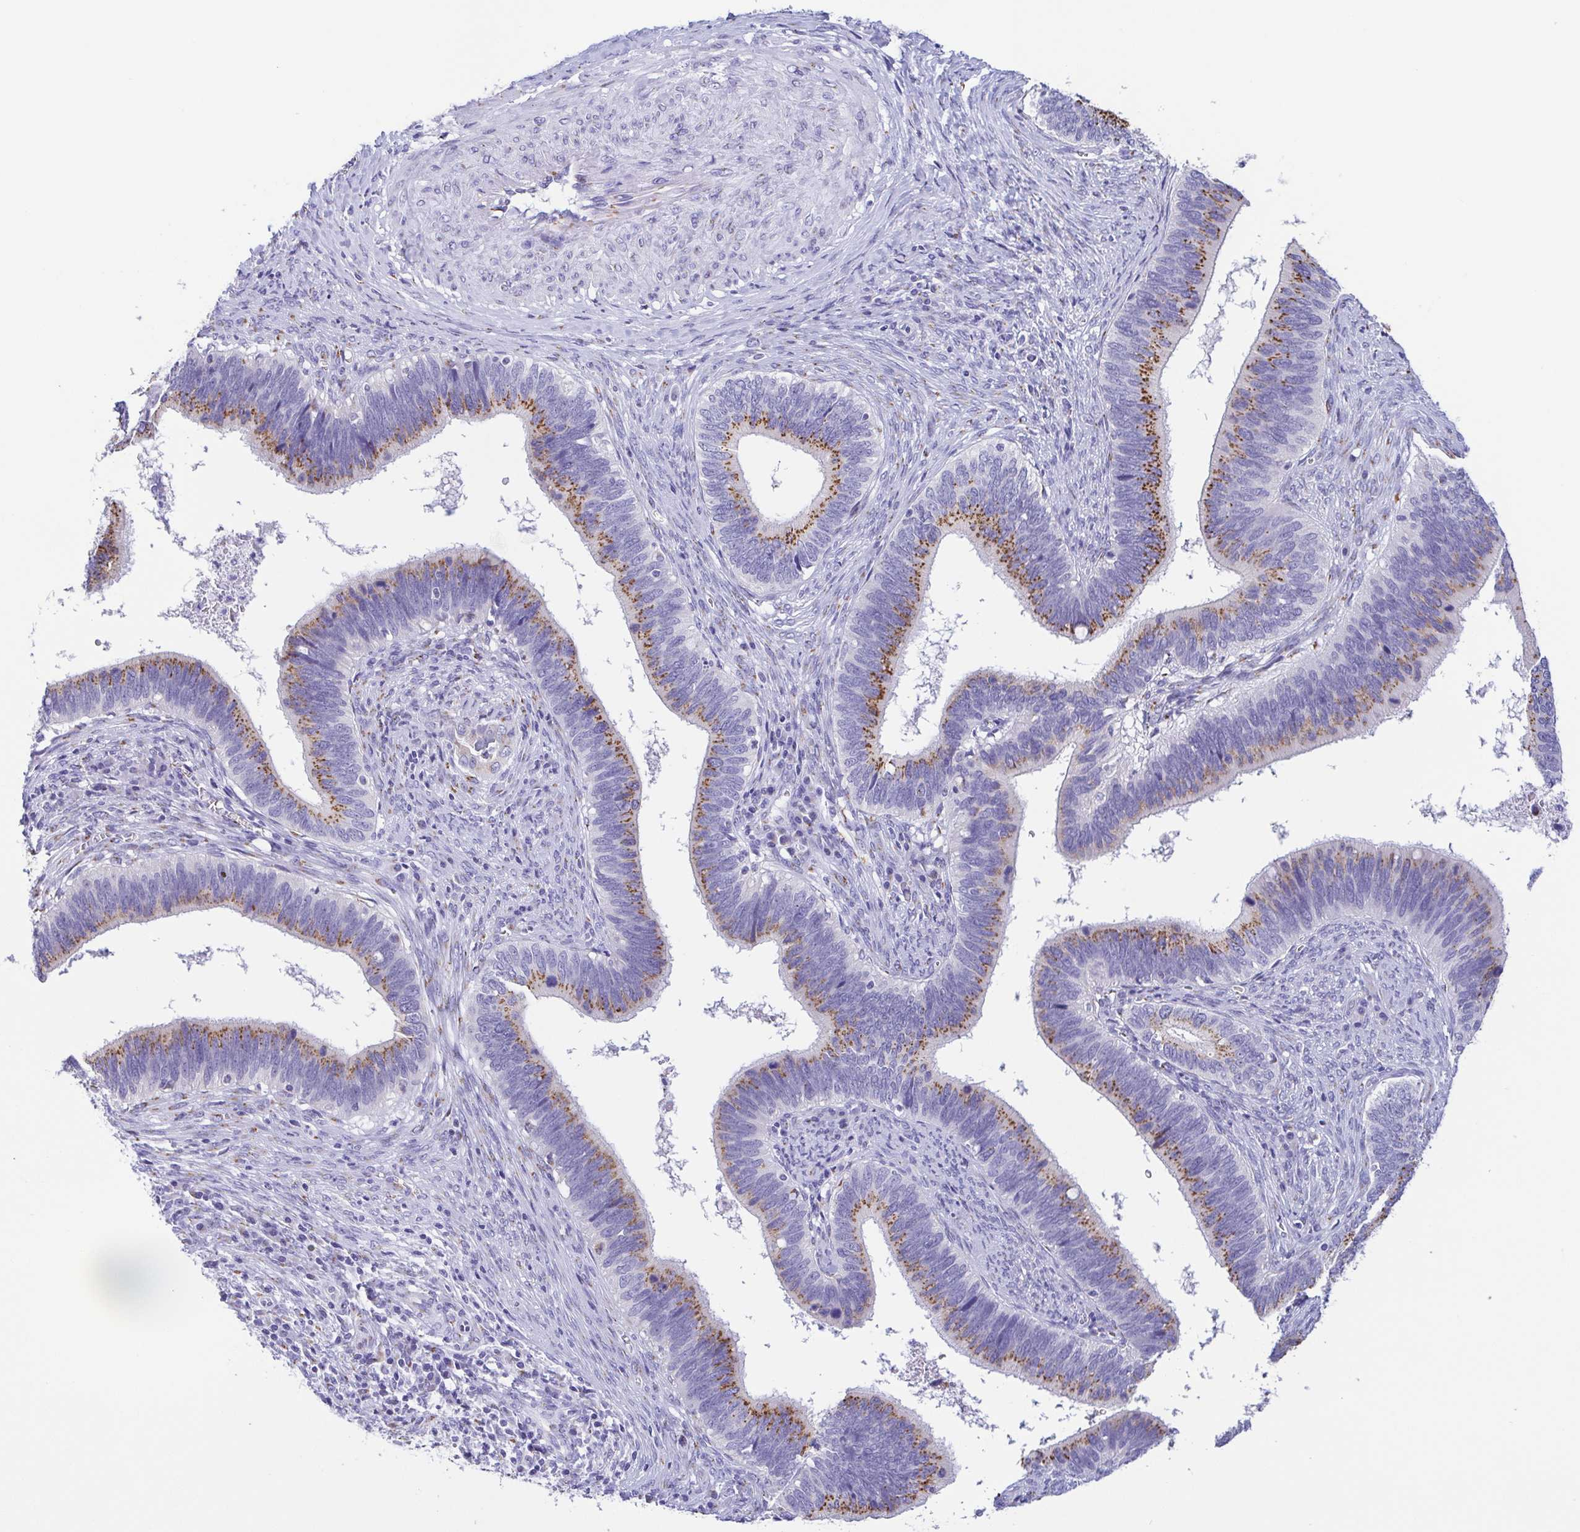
{"staining": {"intensity": "moderate", "quantity": ">75%", "location": "cytoplasmic/membranous"}, "tissue": "cervical cancer", "cell_type": "Tumor cells", "image_type": "cancer", "snomed": [{"axis": "morphology", "description": "Adenocarcinoma, NOS"}, {"axis": "topography", "description": "Cervix"}], "caption": "The image demonstrates a brown stain indicating the presence of a protein in the cytoplasmic/membranous of tumor cells in adenocarcinoma (cervical).", "gene": "SULT1B1", "patient": {"sex": "female", "age": 42}}